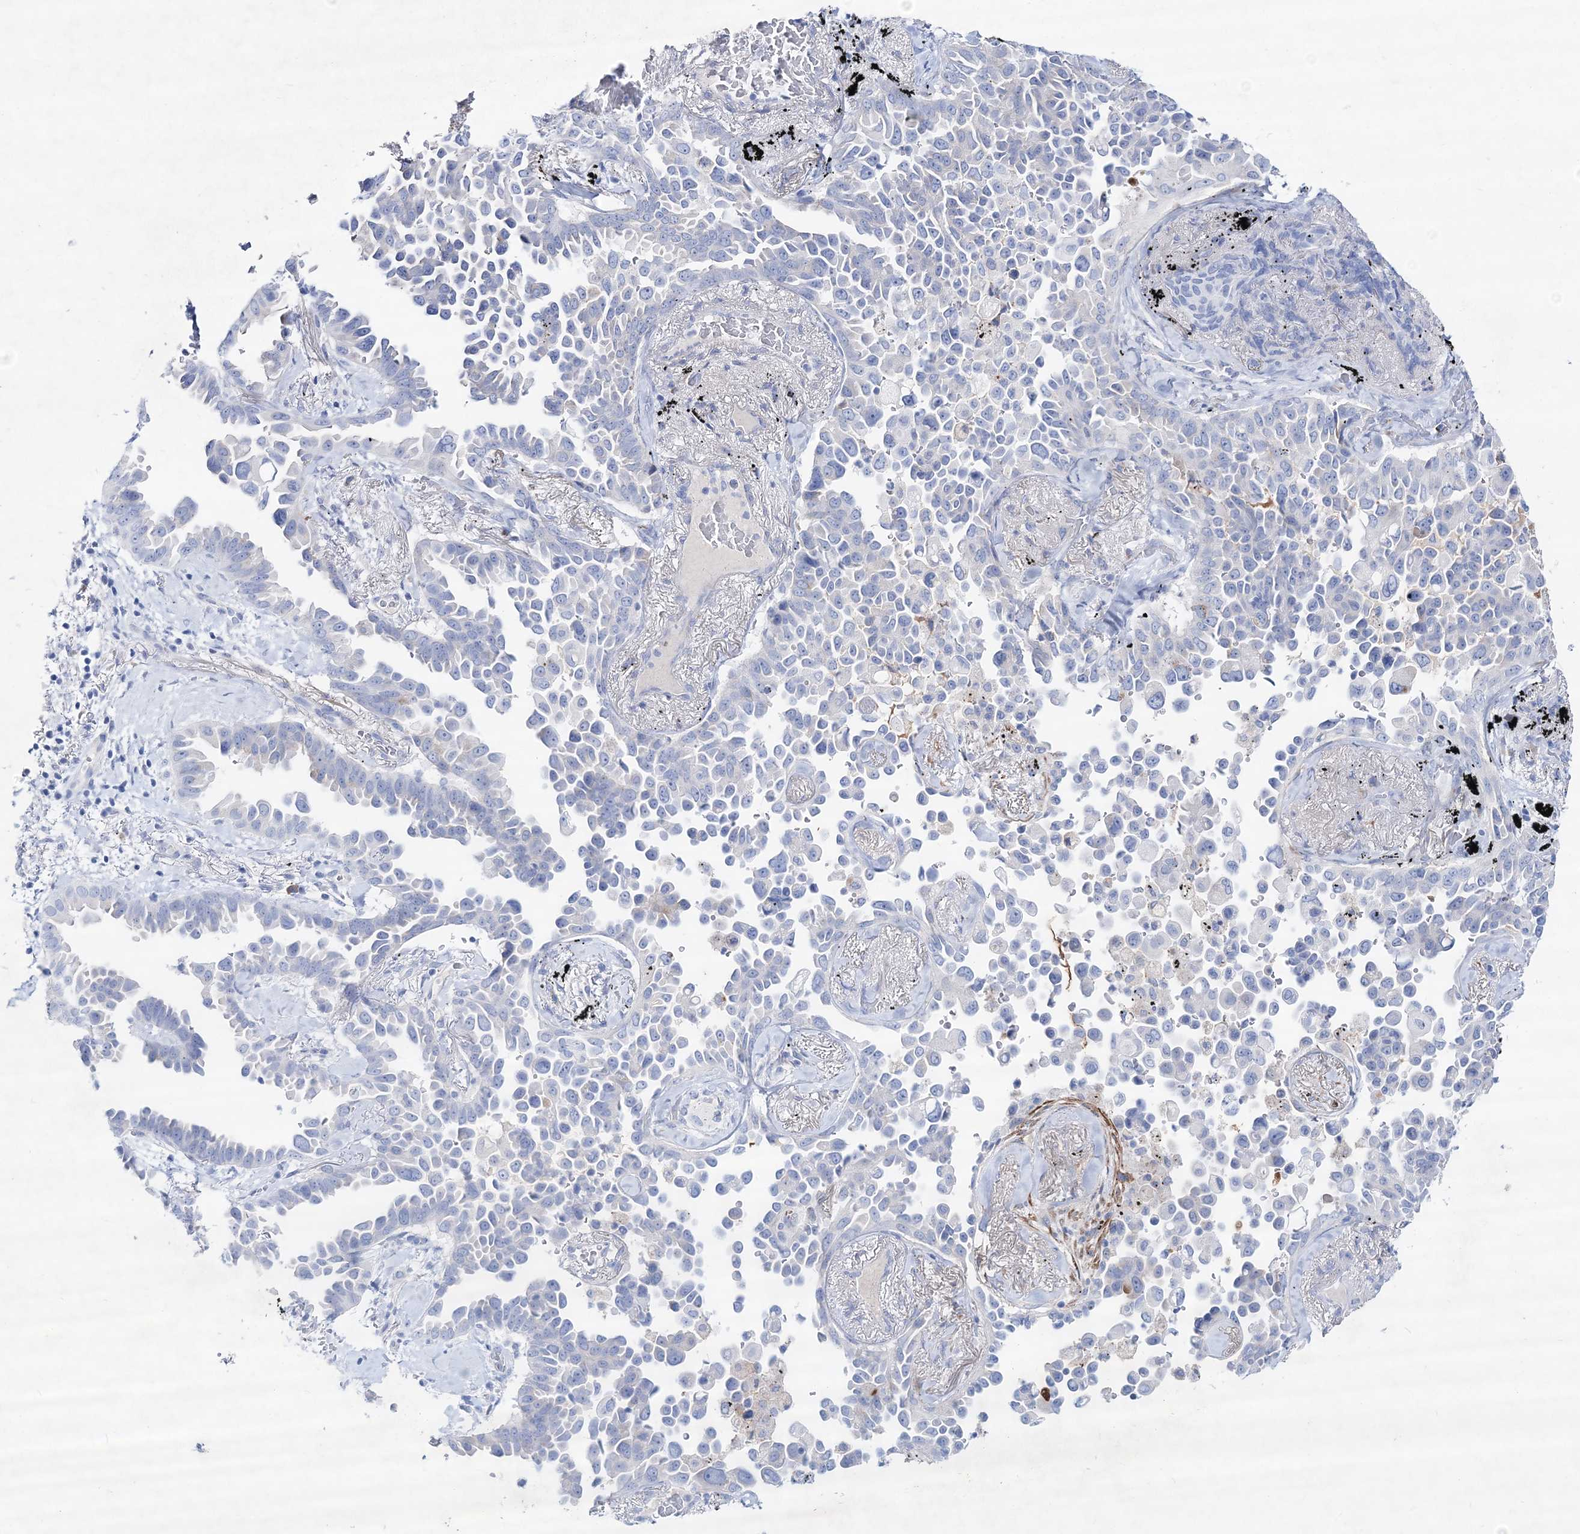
{"staining": {"intensity": "negative", "quantity": "none", "location": "none"}, "tissue": "lung cancer", "cell_type": "Tumor cells", "image_type": "cancer", "snomed": [{"axis": "morphology", "description": "Adenocarcinoma, NOS"}, {"axis": "topography", "description": "Lung"}], "caption": "This is an IHC micrograph of human lung adenocarcinoma. There is no staining in tumor cells.", "gene": "SPINK7", "patient": {"sex": "female", "age": 67}}